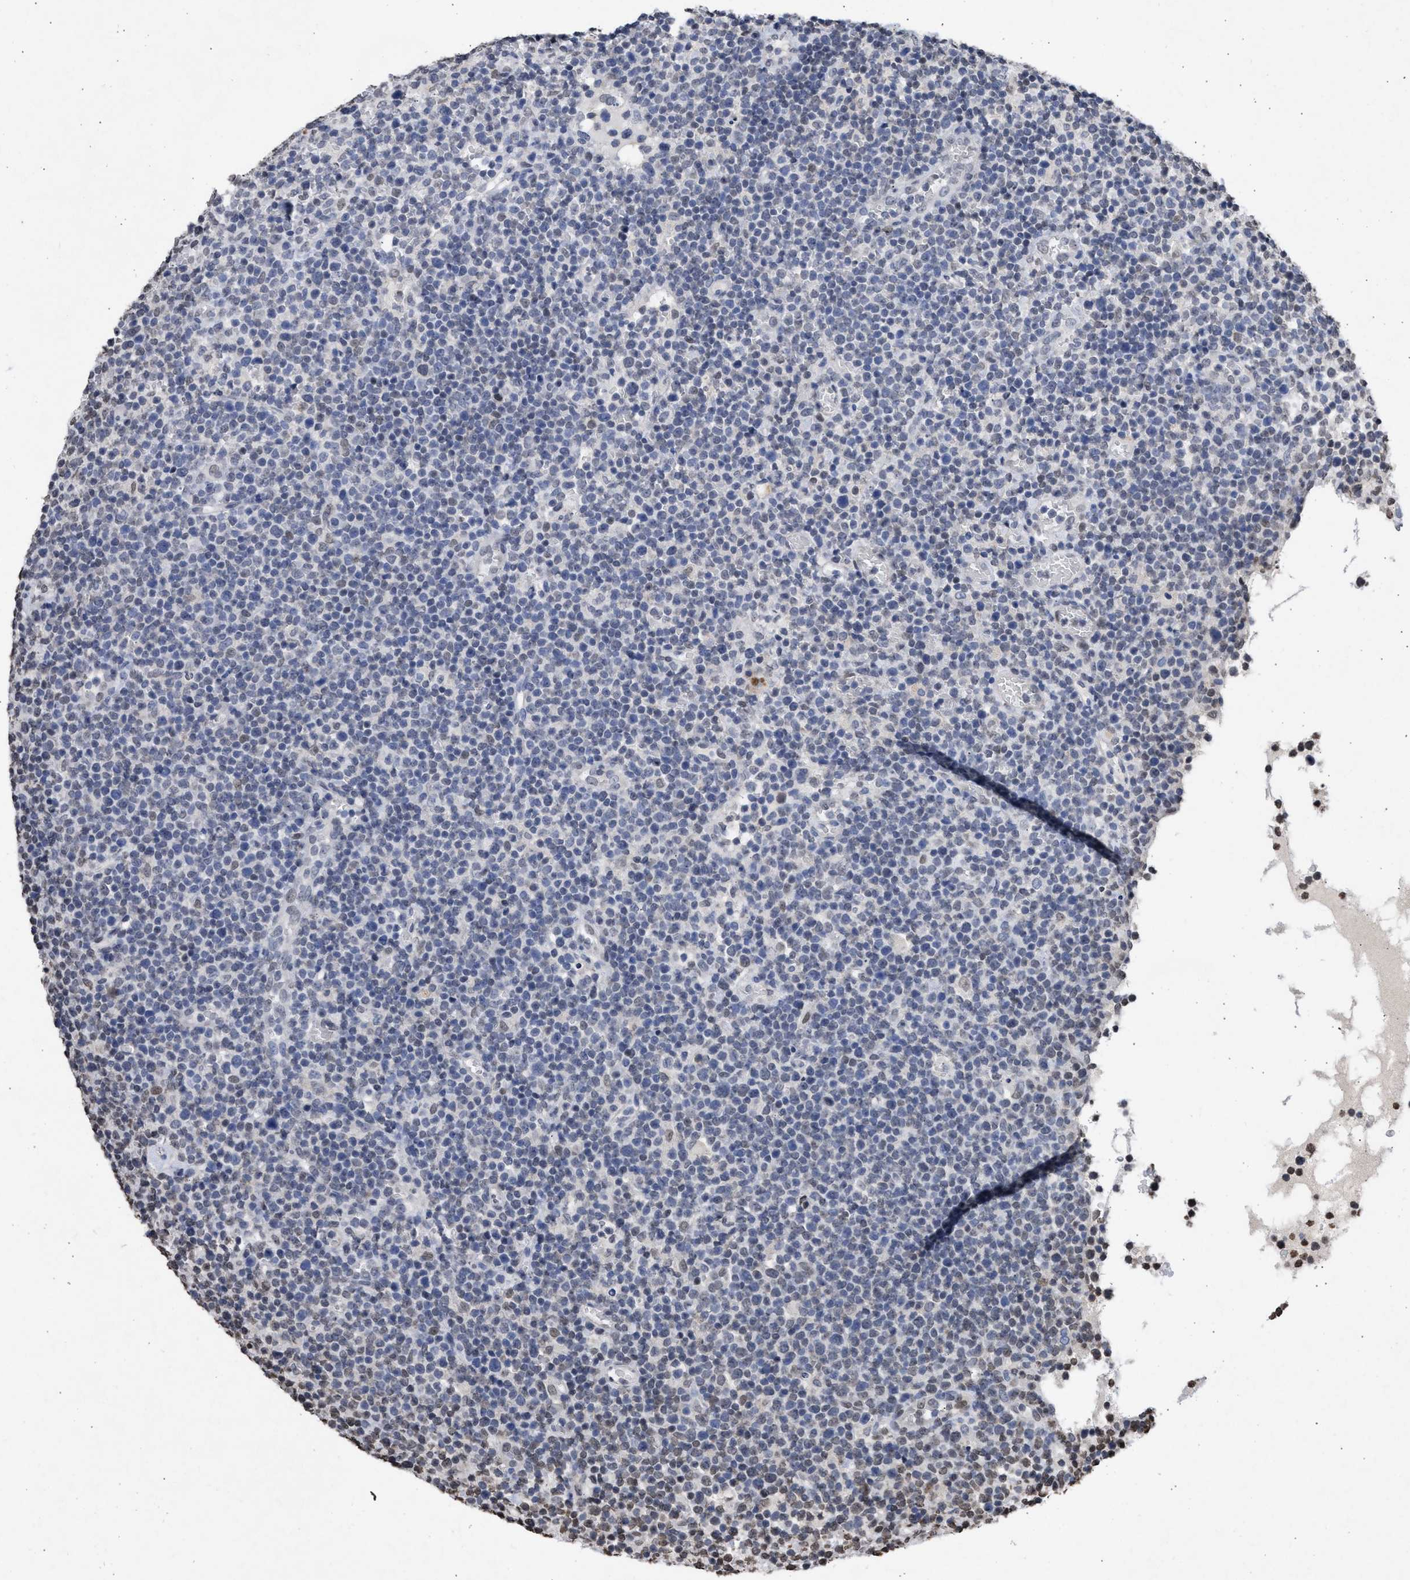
{"staining": {"intensity": "negative", "quantity": "none", "location": "none"}, "tissue": "lymphoma", "cell_type": "Tumor cells", "image_type": "cancer", "snomed": [{"axis": "morphology", "description": "Malignant lymphoma, non-Hodgkin's type, High grade"}, {"axis": "topography", "description": "Lymph node"}], "caption": "The immunohistochemistry (IHC) micrograph has no significant staining in tumor cells of malignant lymphoma, non-Hodgkin's type (high-grade) tissue.", "gene": "NUP35", "patient": {"sex": "male", "age": 61}}